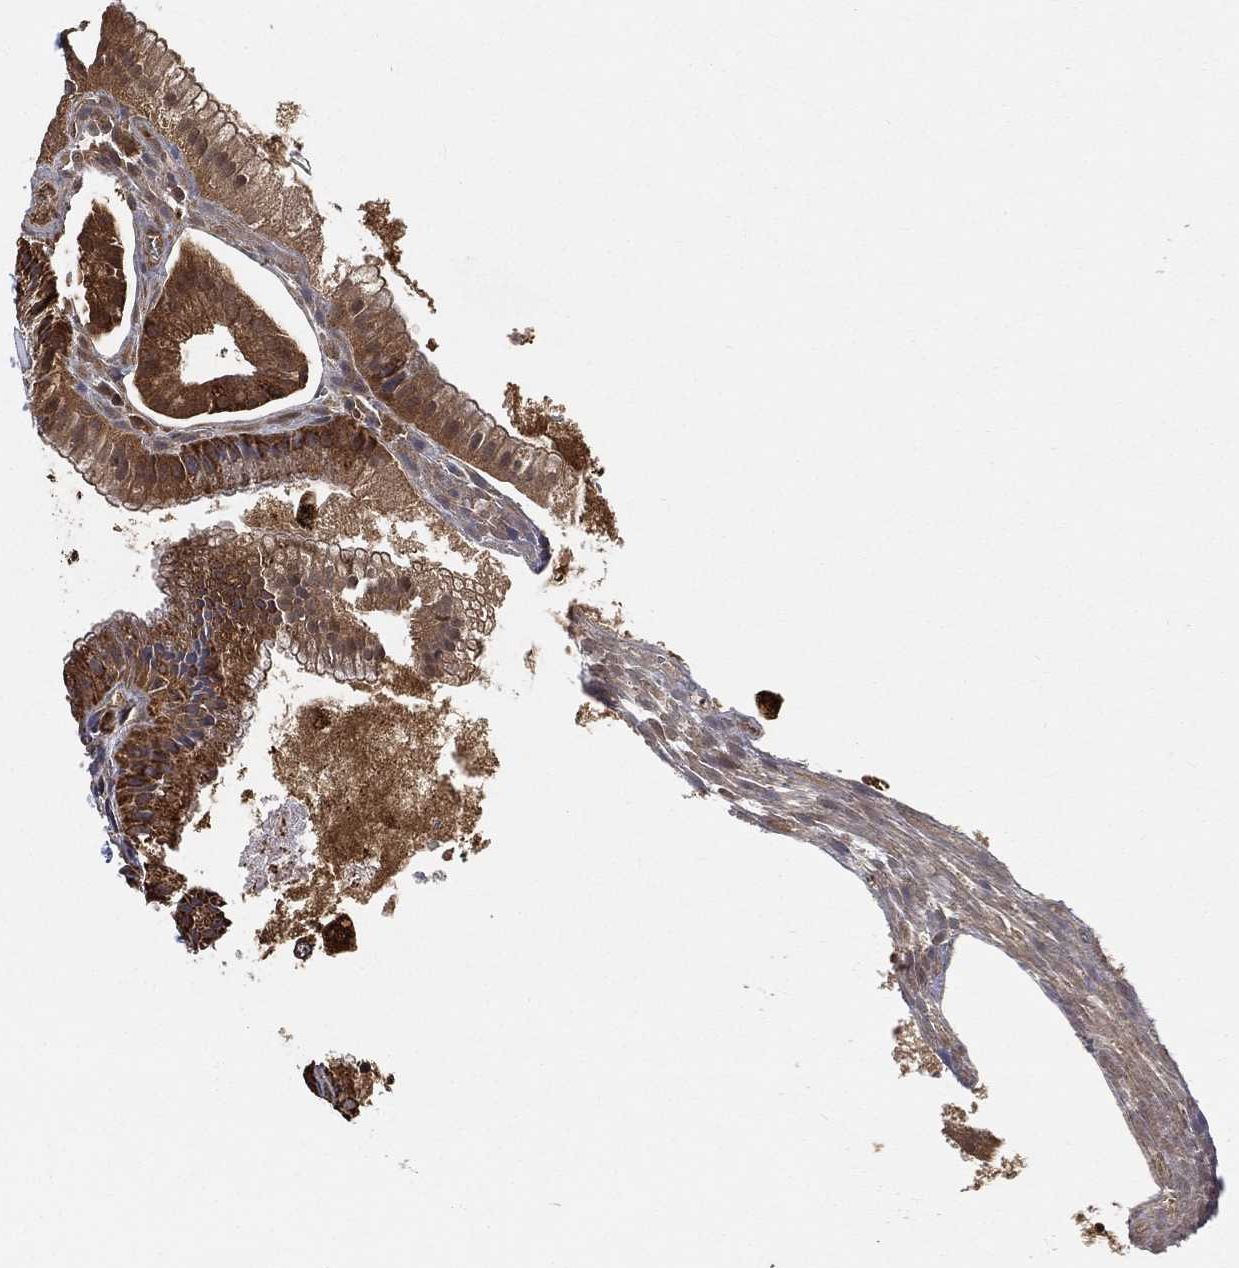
{"staining": {"intensity": "strong", "quantity": ">75%", "location": "cytoplasmic/membranous"}, "tissue": "gallbladder", "cell_type": "Glandular cells", "image_type": "normal", "snomed": [{"axis": "morphology", "description": "Normal tissue, NOS"}, {"axis": "topography", "description": "Gallbladder"}], "caption": "Immunohistochemistry (IHC) of benign gallbladder shows high levels of strong cytoplasmic/membranous staining in approximately >75% of glandular cells. The protein of interest is stained brown, and the nuclei are stained in blue (DAB IHC with brightfield microscopy, high magnification).", "gene": "SLC38A7", "patient": {"sex": "male", "age": 67}}